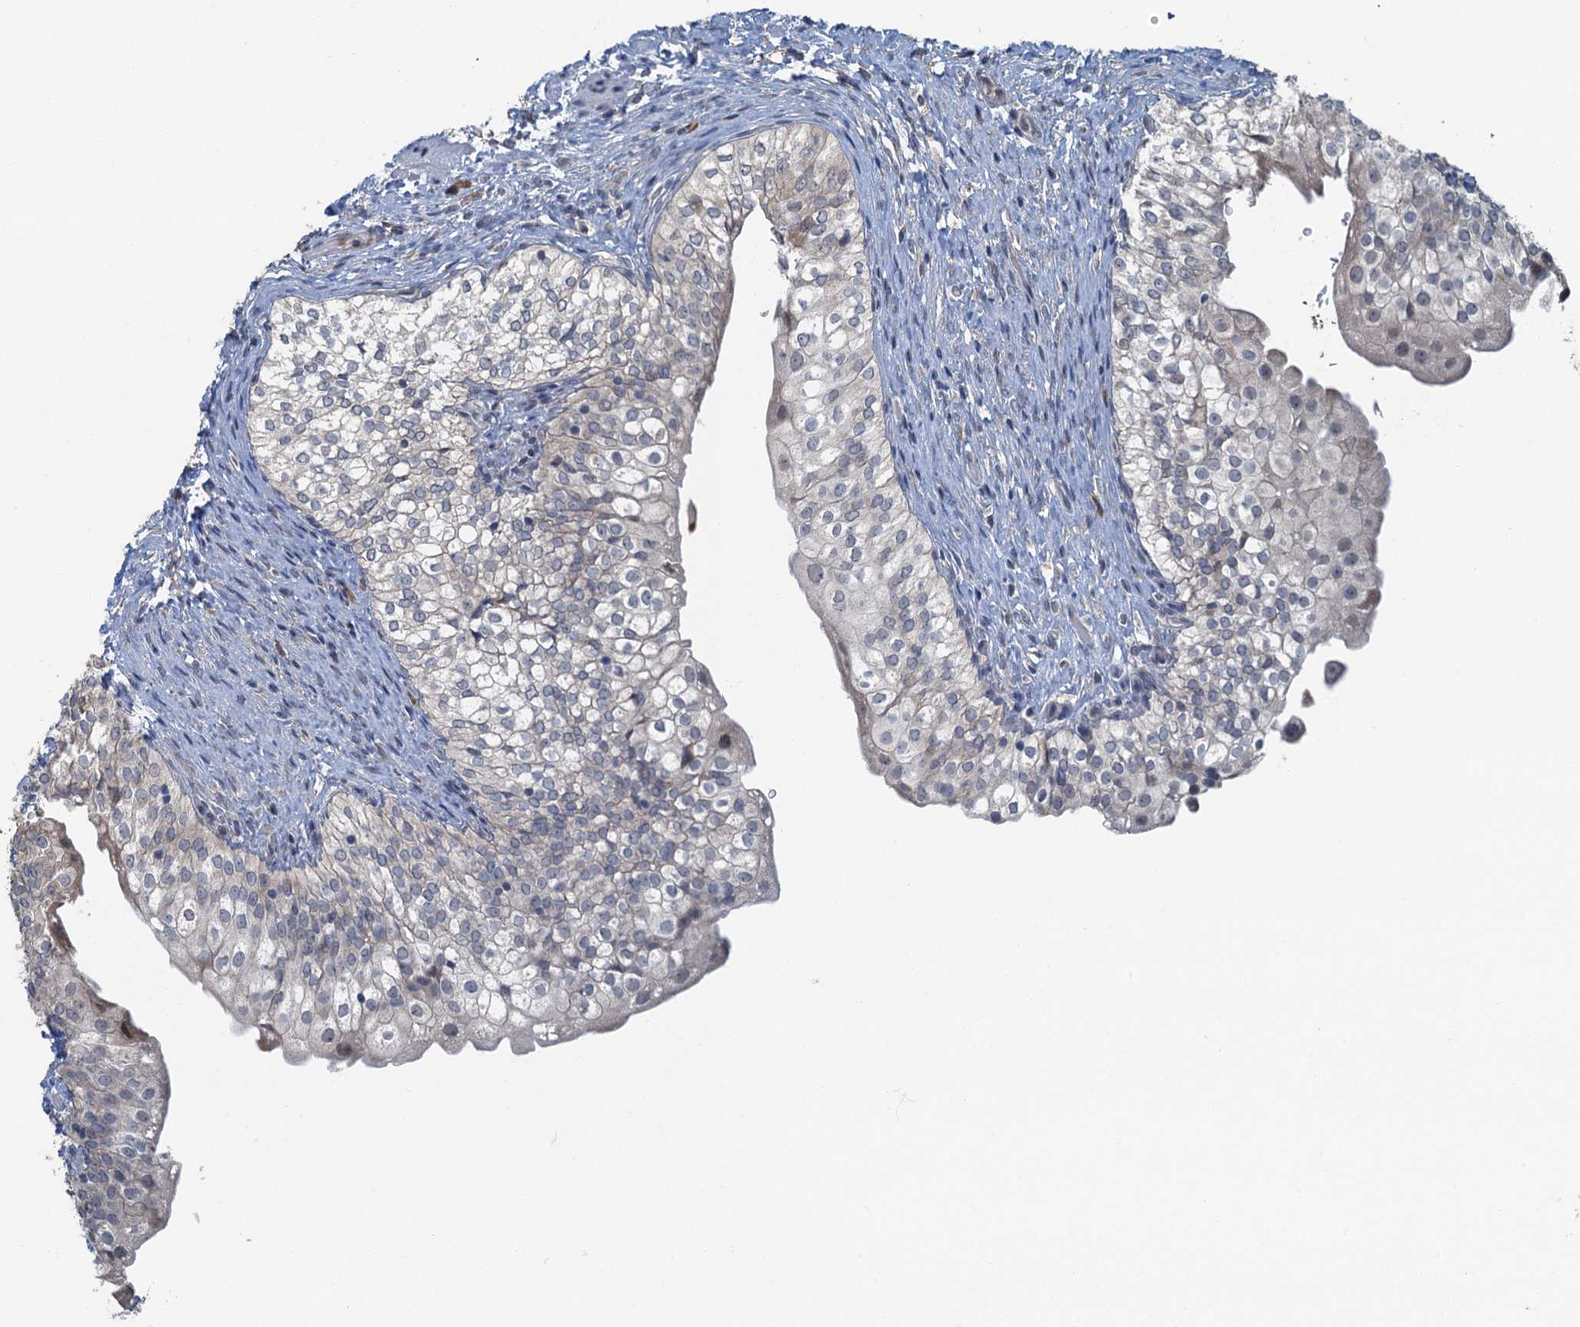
{"staining": {"intensity": "weak", "quantity": "25%-75%", "location": "cytoplasmic/membranous"}, "tissue": "urinary bladder", "cell_type": "Urothelial cells", "image_type": "normal", "snomed": [{"axis": "morphology", "description": "Normal tissue, NOS"}, {"axis": "topography", "description": "Urinary bladder"}], "caption": "Protein expression analysis of unremarkable urinary bladder displays weak cytoplasmic/membranous positivity in approximately 25%-75% of urothelial cells. (DAB IHC with brightfield microscopy, high magnification).", "gene": "TEX35", "patient": {"sex": "male", "age": 55}}